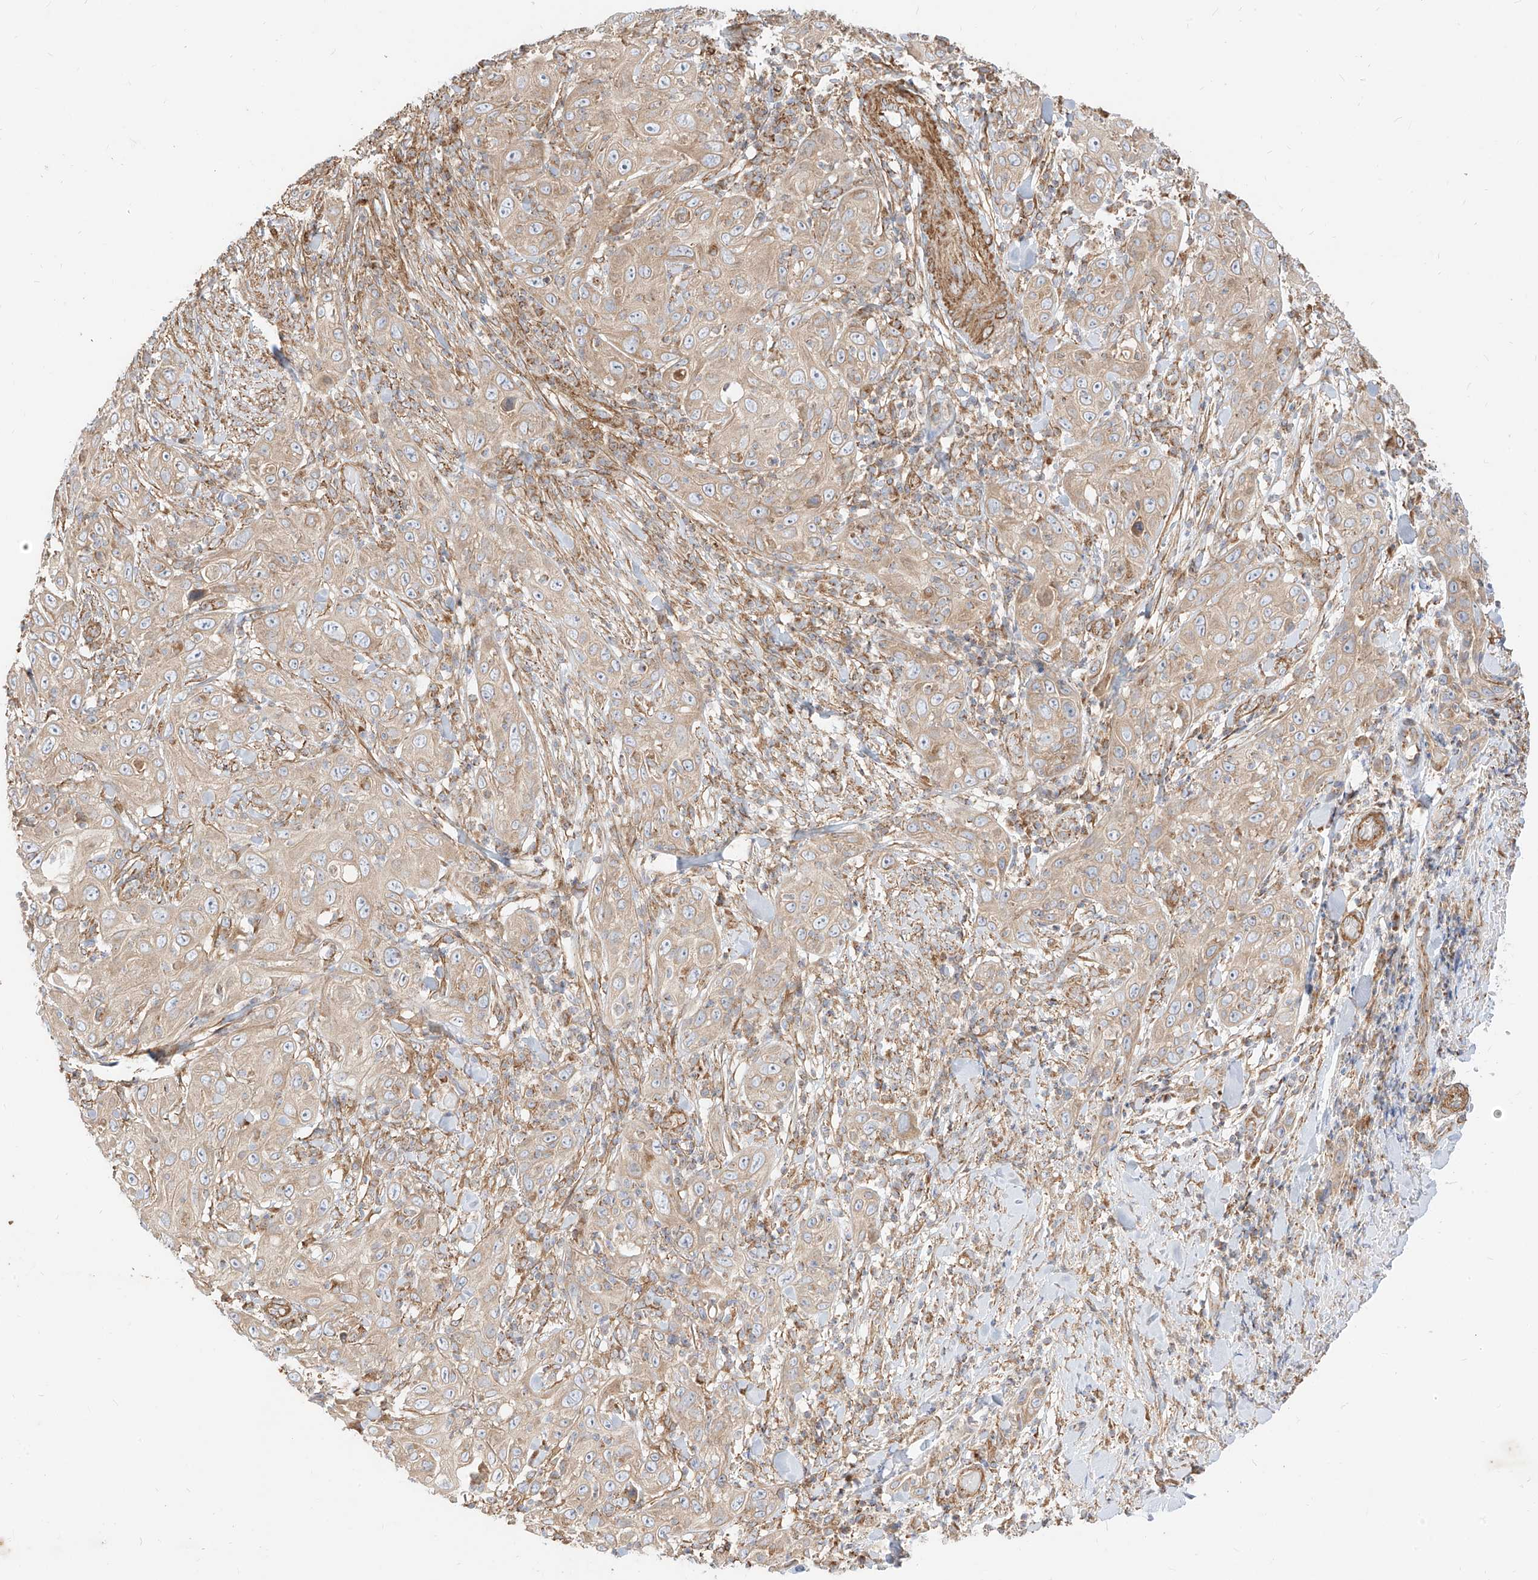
{"staining": {"intensity": "weak", "quantity": "25%-75%", "location": "cytoplasmic/membranous"}, "tissue": "skin cancer", "cell_type": "Tumor cells", "image_type": "cancer", "snomed": [{"axis": "morphology", "description": "Squamous cell carcinoma, NOS"}, {"axis": "topography", "description": "Skin"}], "caption": "Squamous cell carcinoma (skin) tissue exhibits weak cytoplasmic/membranous staining in approximately 25%-75% of tumor cells, visualized by immunohistochemistry. (IHC, brightfield microscopy, high magnification).", "gene": "PLCL1", "patient": {"sex": "female", "age": 88}}